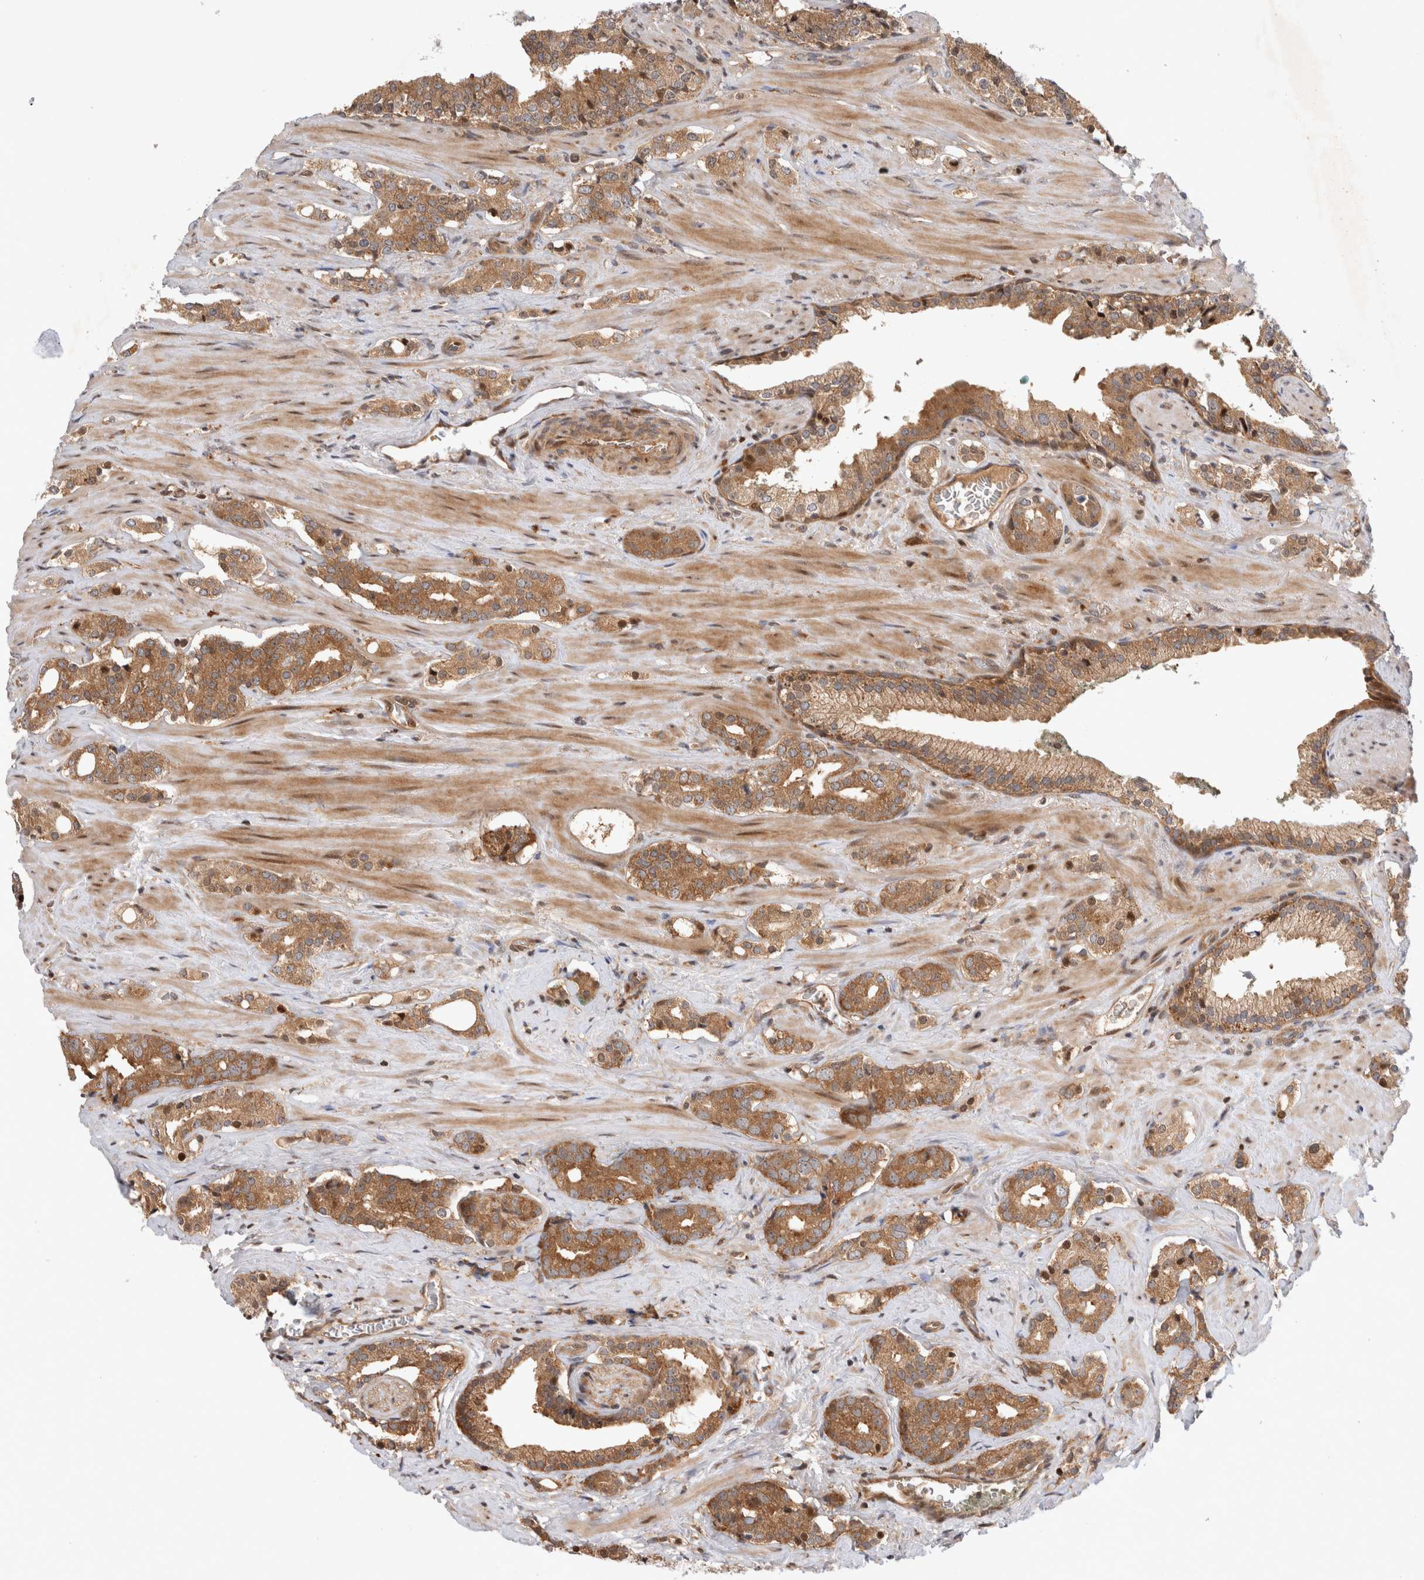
{"staining": {"intensity": "moderate", "quantity": ">75%", "location": "cytoplasmic/membranous"}, "tissue": "prostate cancer", "cell_type": "Tumor cells", "image_type": "cancer", "snomed": [{"axis": "morphology", "description": "Adenocarcinoma, High grade"}, {"axis": "topography", "description": "Prostate"}], "caption": "Protein expression analysis of human prostate cancer (adenocarcinoma (high-grade)) reveals moderate cytoplasmic/membranous staining in about >75% of tumor cells.", "gene": "HTT", "patient": {"sex": "male", "age": 71}}